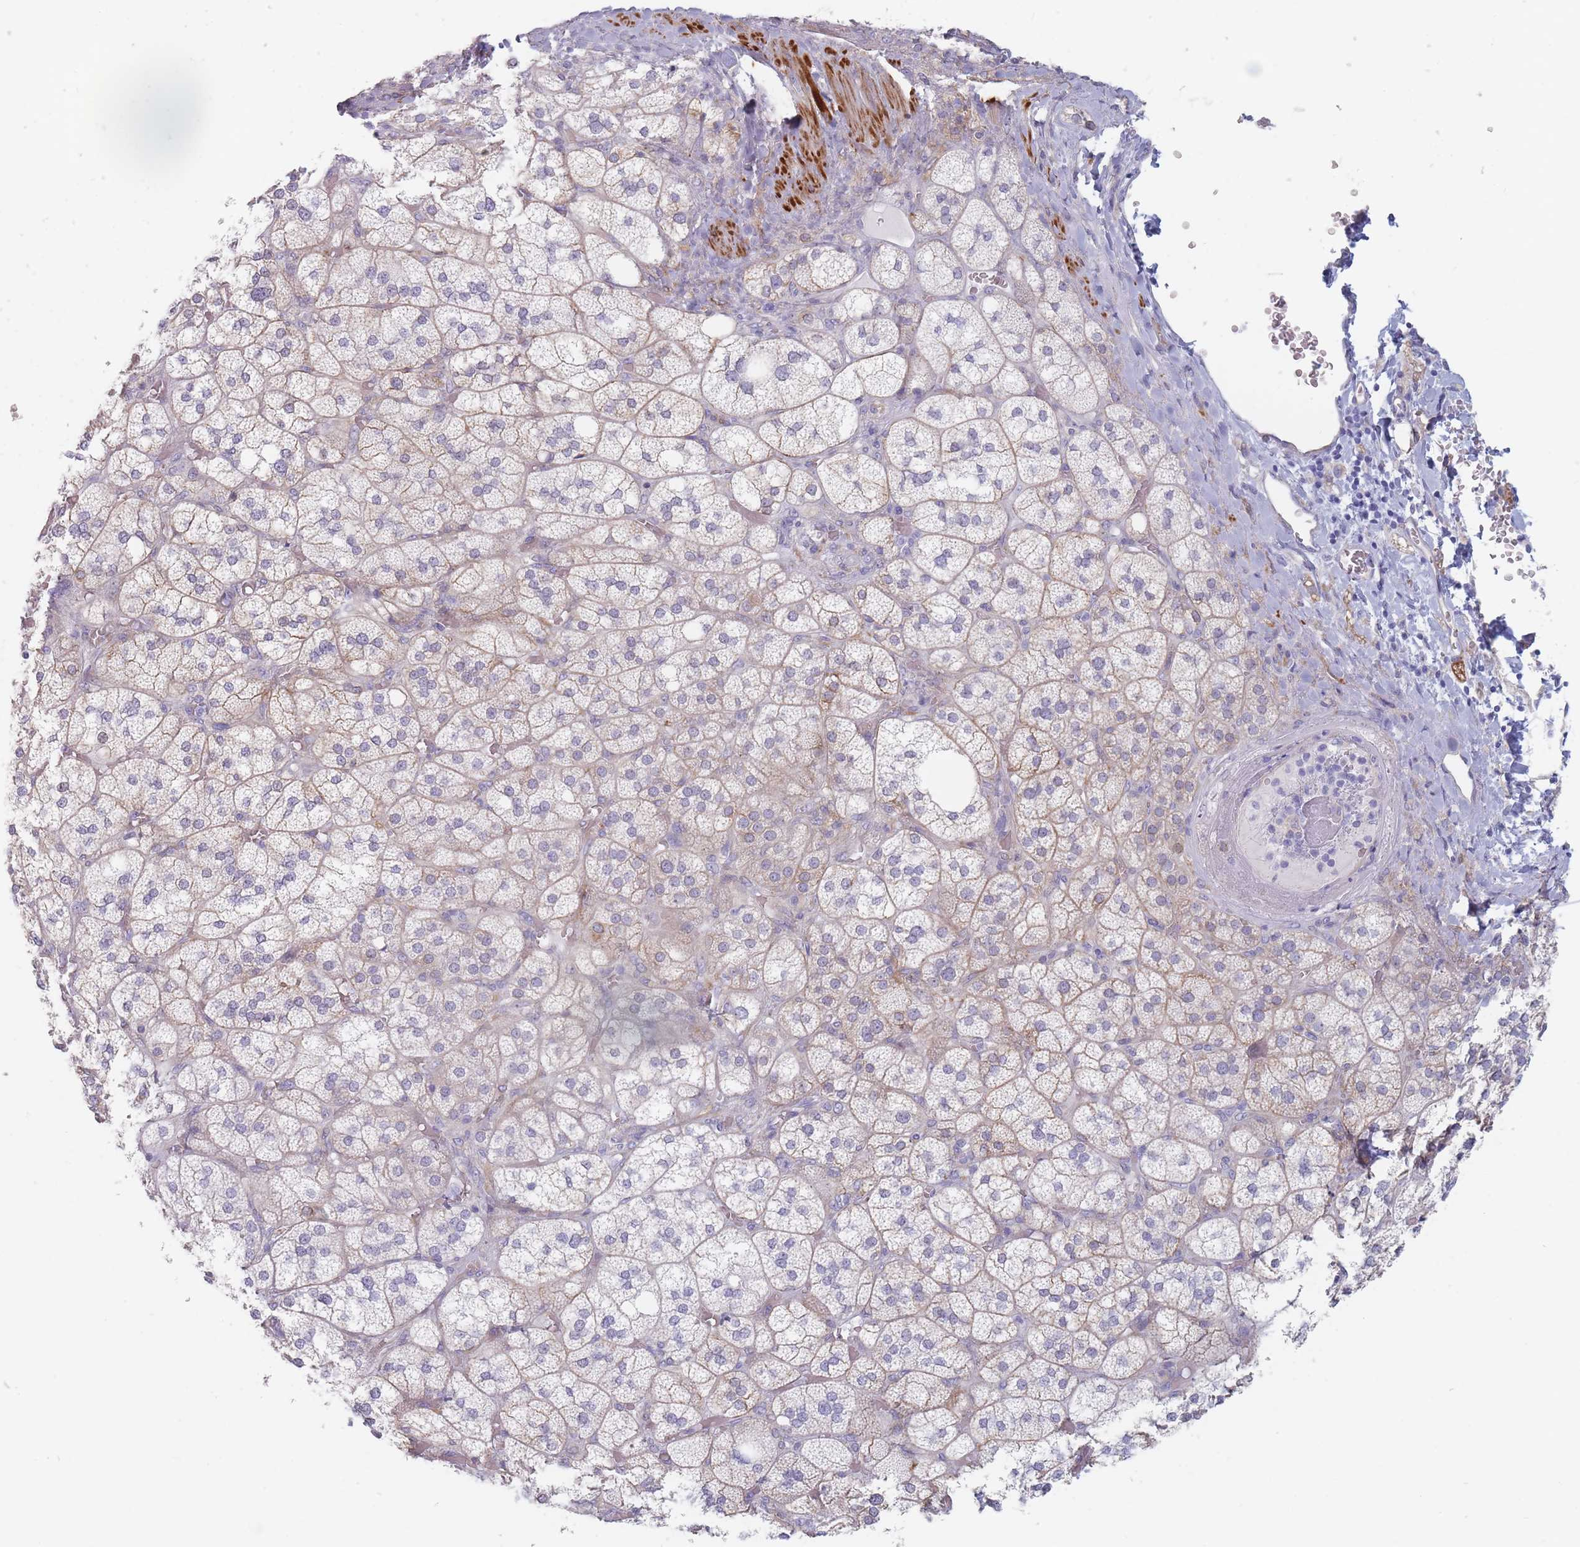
{"staining": {"intensity": "weak", "quantity": "25%-75%", "location": "cytoplasmic/membranous"}, "tissue": "adrenal gland", "cell_type": "Glandular cells", "image_type": "normal", "snomed": [{"axis": "morphology", "description": "Normal tissue, NOS"}, {"axis": "topography", "description": "Adrenal gland"}], "caption": "A brown stain highlights weak cytoplasmic/membranous positivity of a protein in glandular cells of unremarkable human adrenal gland. The protein is shown in brown color, while the nuclei are stained blue.", "gene": "ERBIN", "patient": {"sex": "male", "age": 61}}